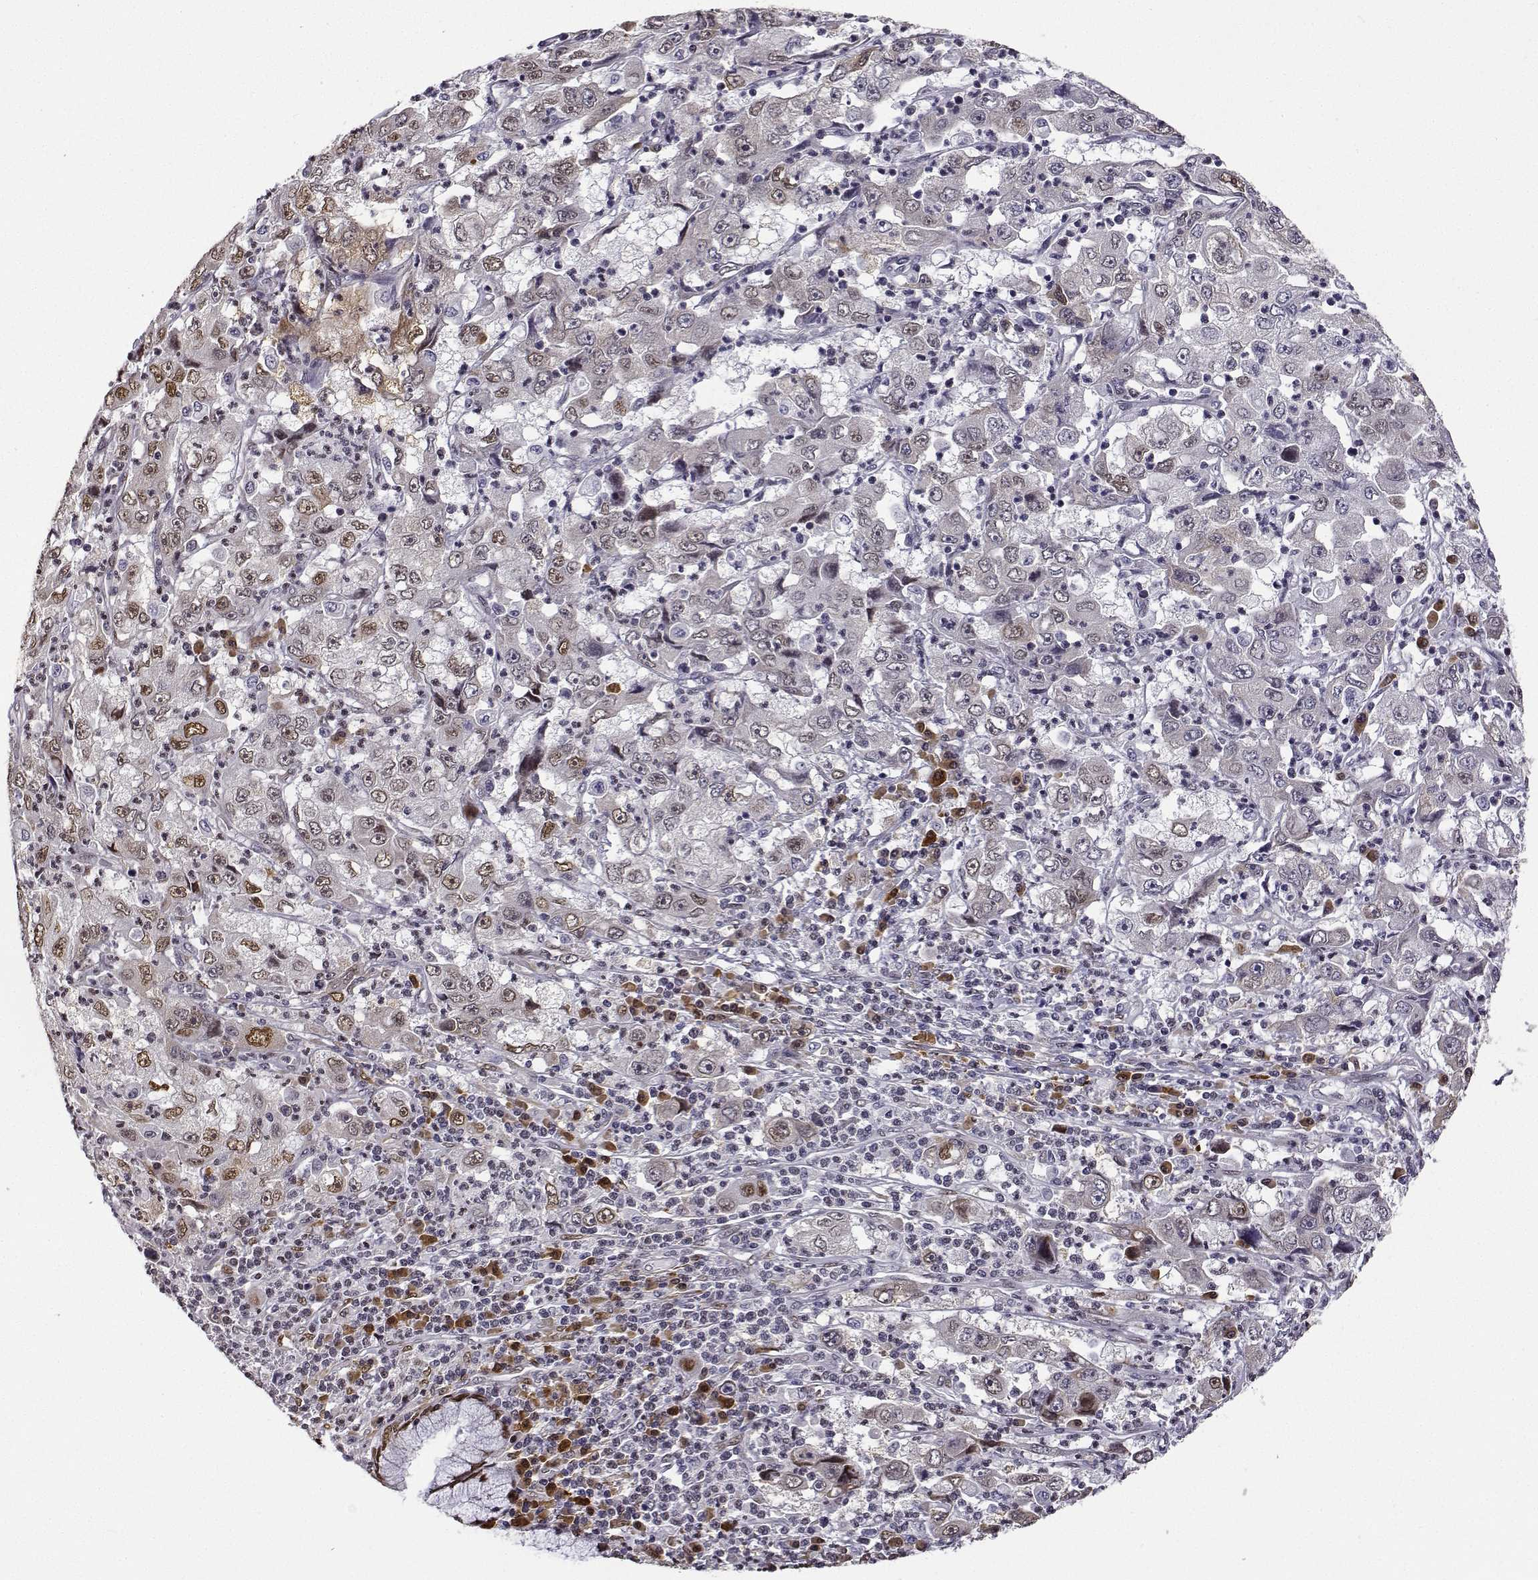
{"staining": {"intensity": "moderate", "quantity": "25%-75%", "location": "nuclear"}, "tissue": "cervical cancer", "cell_type": "Tumor cells", "image_type": "cancer", "snomed": [{"axis": "morphology", "description": "Squamous cell carcinoma, NOS"}, {"axis": "topography", "description": "Cervix"}], "caption": "The immunohistochemical stain labels moderate nuclear positivity in tumor cells of cervical cancer (squamous cell carcinoma) tissue. (Brightfield microscopy of DAB IHC at high magnification).", "gene": "PHGDH", "patient": {"sex": "female", "age": 36}}